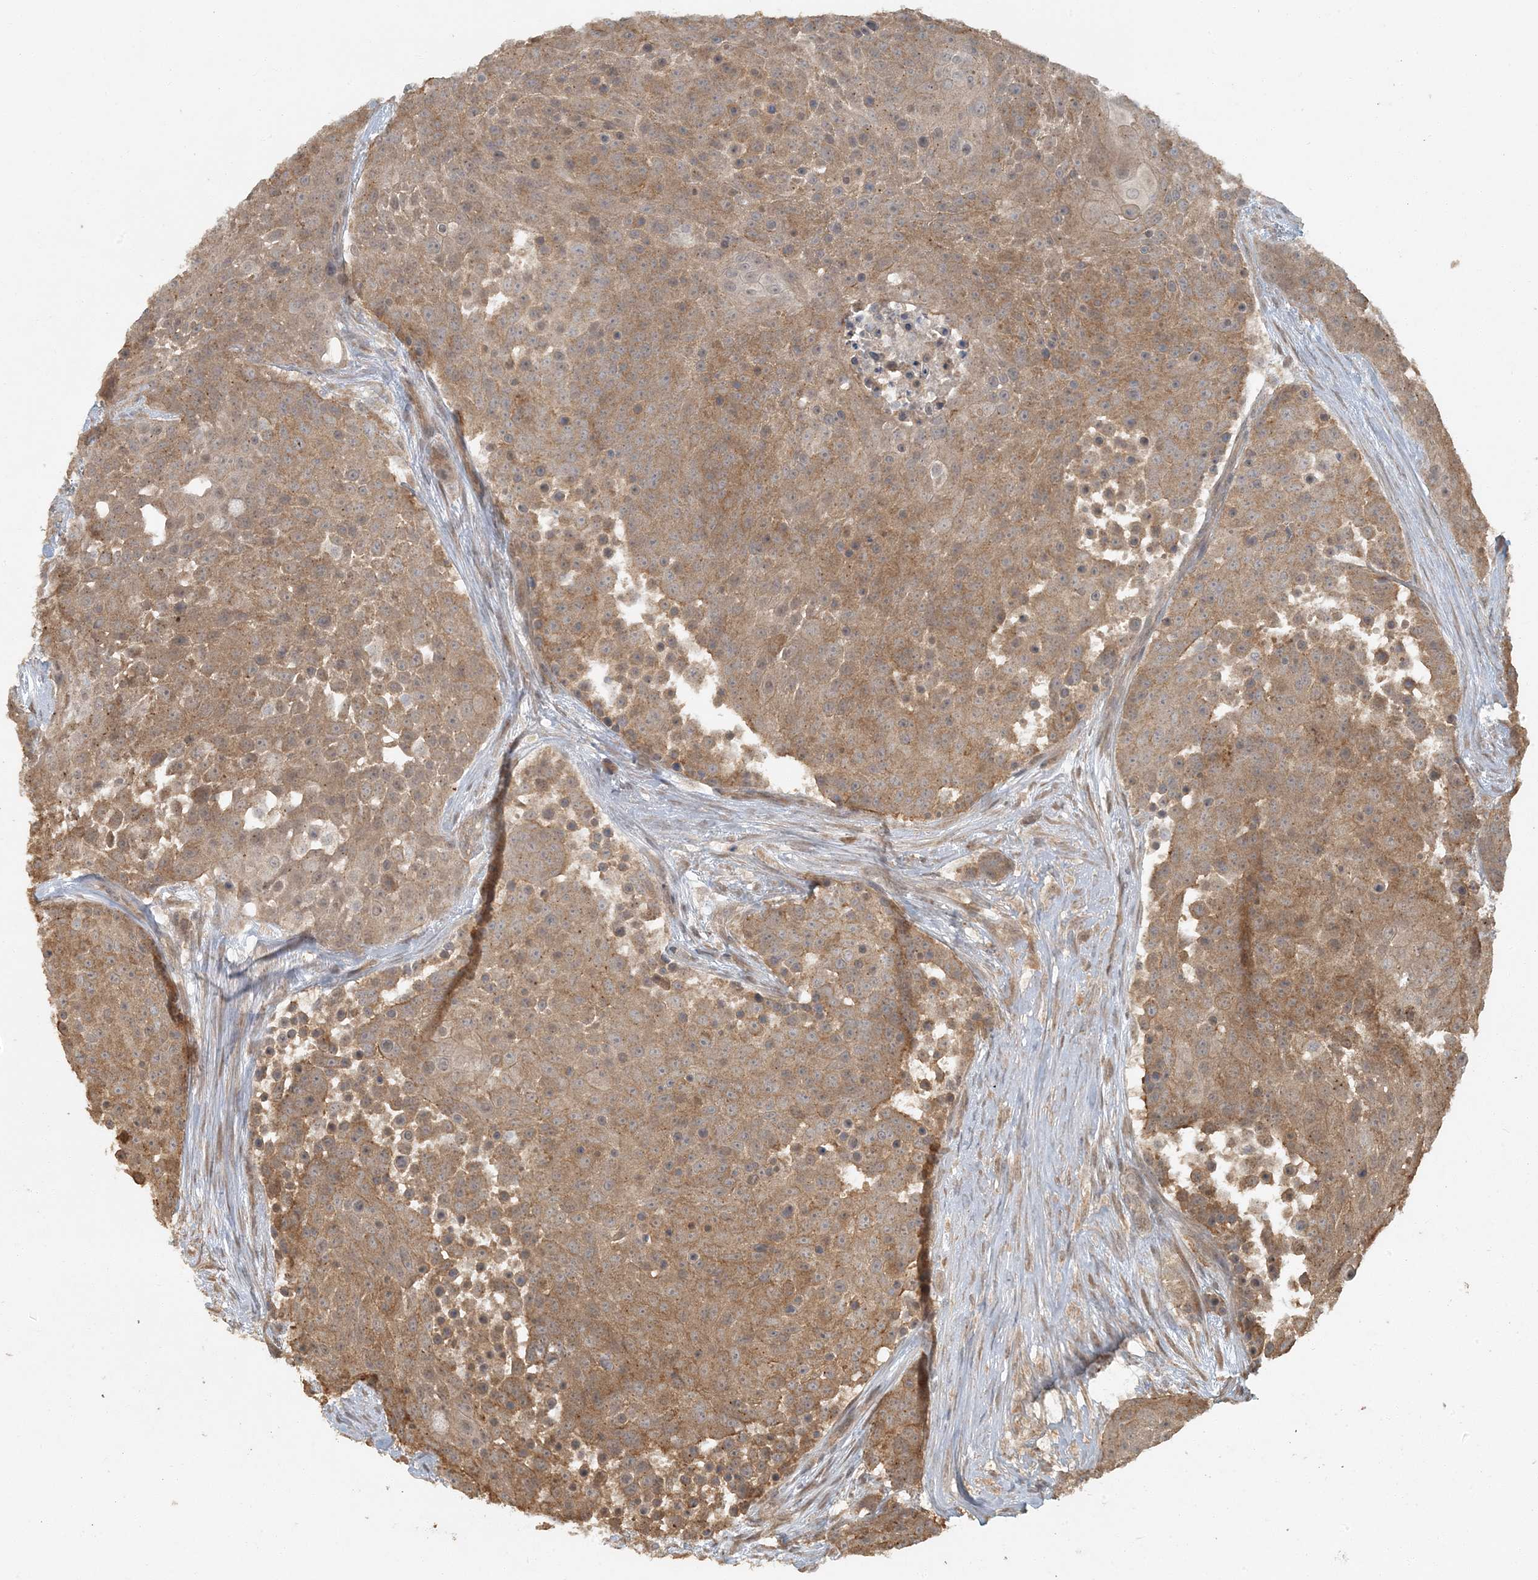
{"staining": {"intensity": "moderate", "quantity": ">75%", "location": "cytoplasmic/membranous"}, "tissue": "urothelial cancer", "cell_type": "Tumor cells", "image_type": "cancer", "snomed": [{"axis": "morphology", "description": "Urothelial carcinoma, High grade"}, {"axis": "topography", "description": "Urinary bladder"}], "caption": "Tumor cells show medium levels of moderate cytoplasmic/membranous positivity in approximately >75% of cells in urothelial carcinoma (high-grade).", "gene": "AK9", "patient": {"sex": "female", "age": 63}}